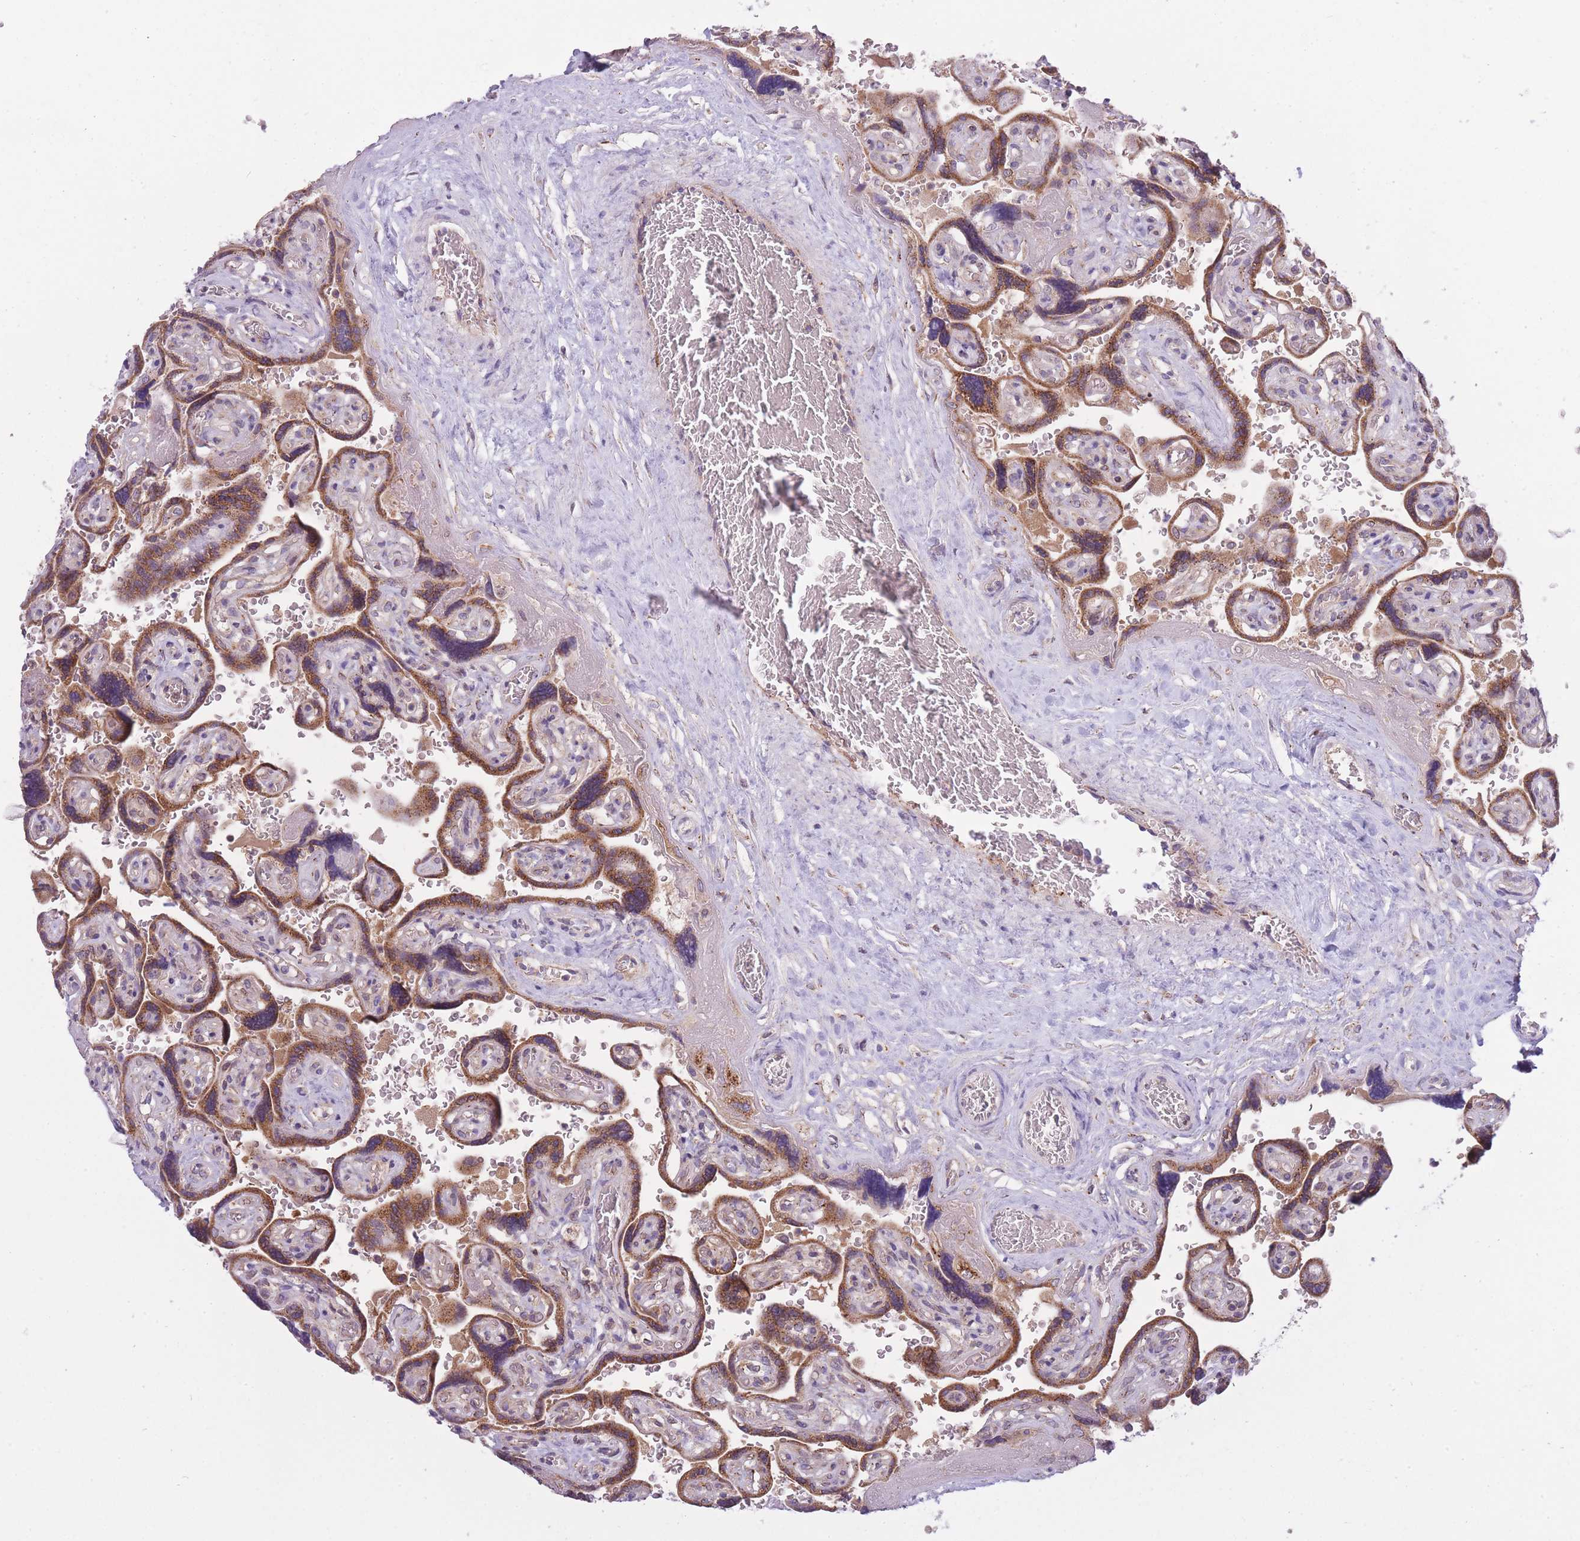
{"staining": {"intensity": "moderate", "quantity": ">75%", "location": "cytoplasmic/membranous"}, "tissue": "placenta", "cell_type": "Decidual cells", "image_type": "normal", "snomed": [{"axis": "morphology", "description": "Normal tissue, NOS"}, {"axis": "topography", "description": "Placenta"}], "caption": "This micrograph shows benign placenta stained with IHC to label a protein in brown. The cytoplasmic/membranous of decidual cells show moderate positivity for the protein. Nuclei are counter-stained blue.", "gene": "COPG1", "patient": {"sex": "female", "age": 32}}